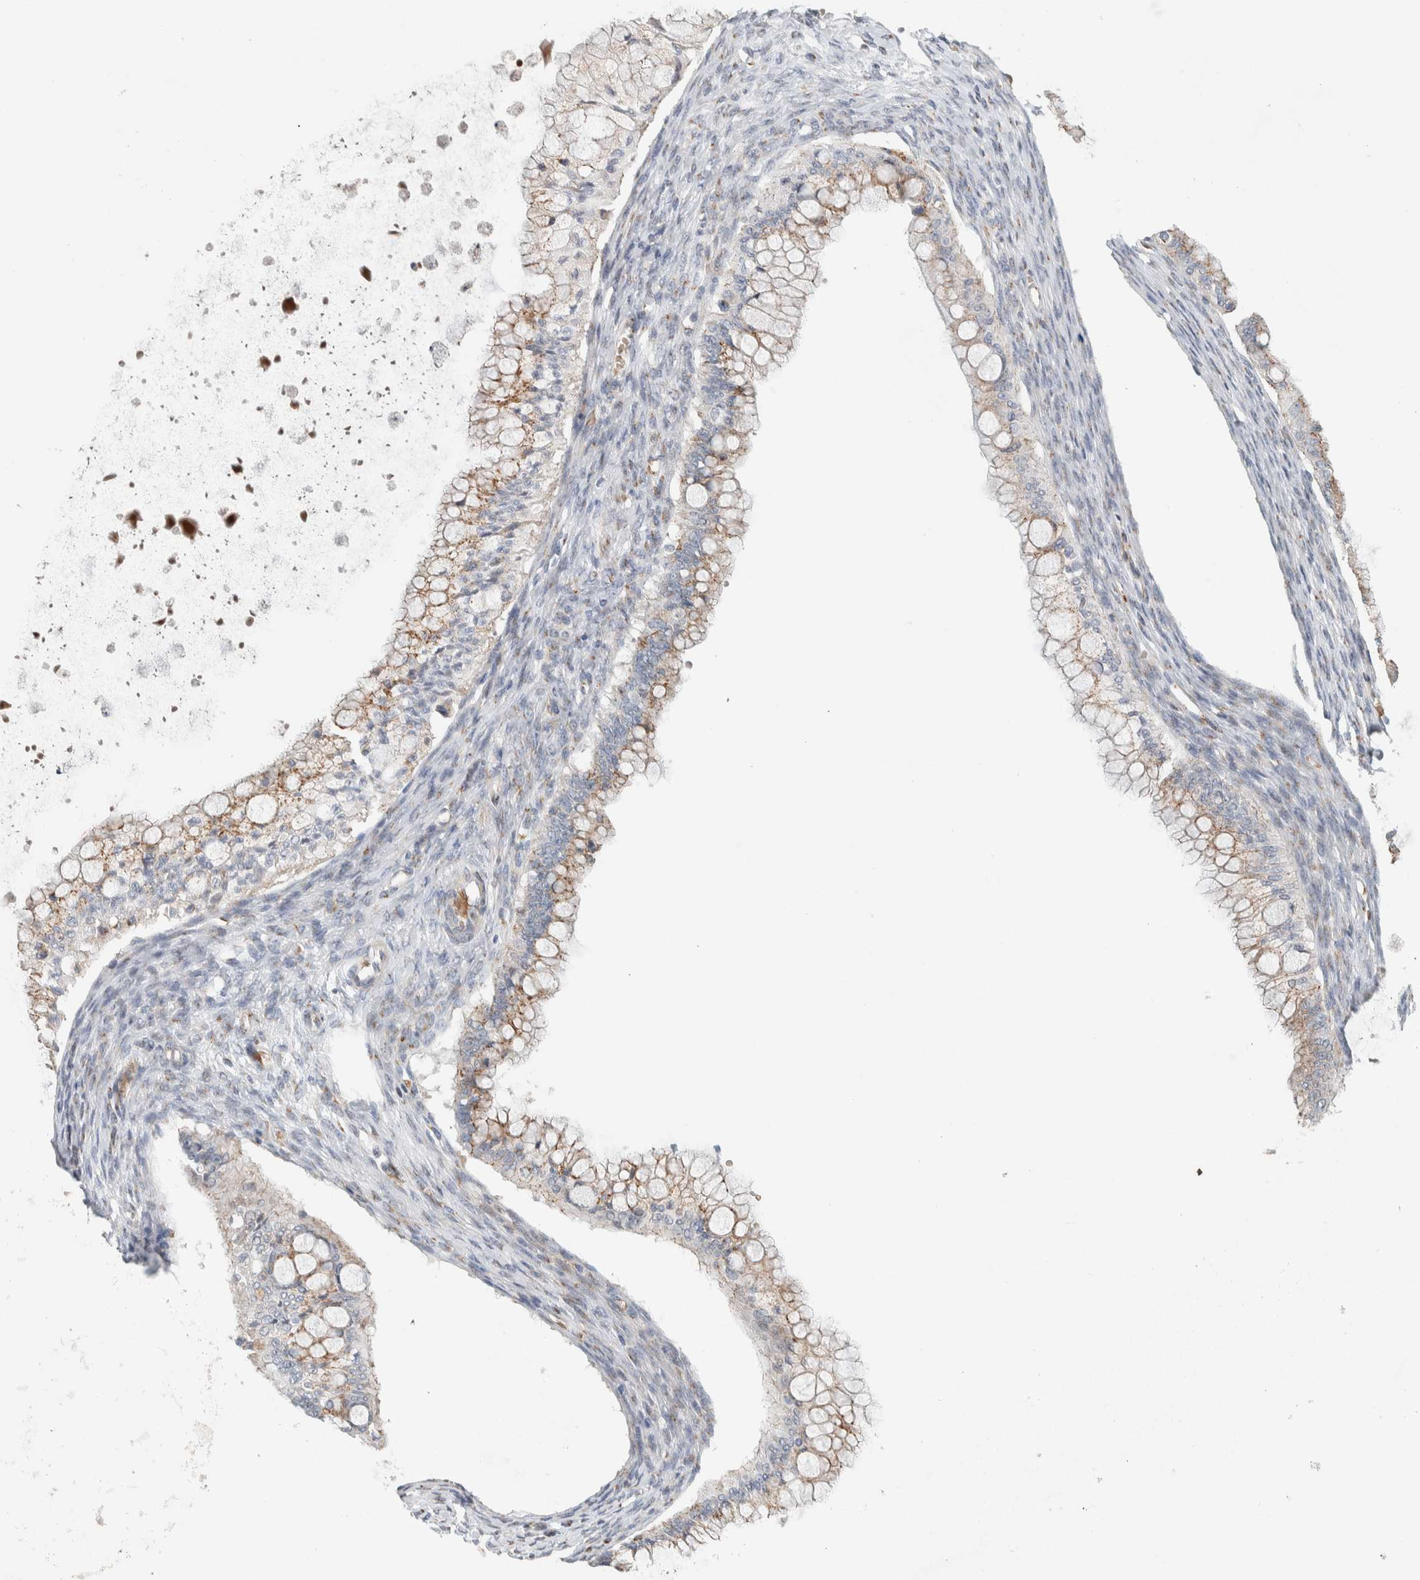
{"staining": {"intensity": "moderate", "quantity": ">75%", "location": "cytoplasmic/membranous"}, "tissue": "ovarian cancer", "cell_type": "Tumor cells", "image_type": "cancer", "snomed": [{"axis": "morphology", "description": "Cystadenocarcinoma, mucinous, NOS"}, {"axis": "topography", "description": "Ovary"}], "caption": "Immunohistochemistry (IHC) (DAB) staining of human mucinous cystadenocarcinoma (ovarian) reveals moderate cytoplasmic/membranous protein expression in approximately >75% of tumor cells.", "gene": "SLC38A10", "patient": {"sex": "female", "age": 57}}